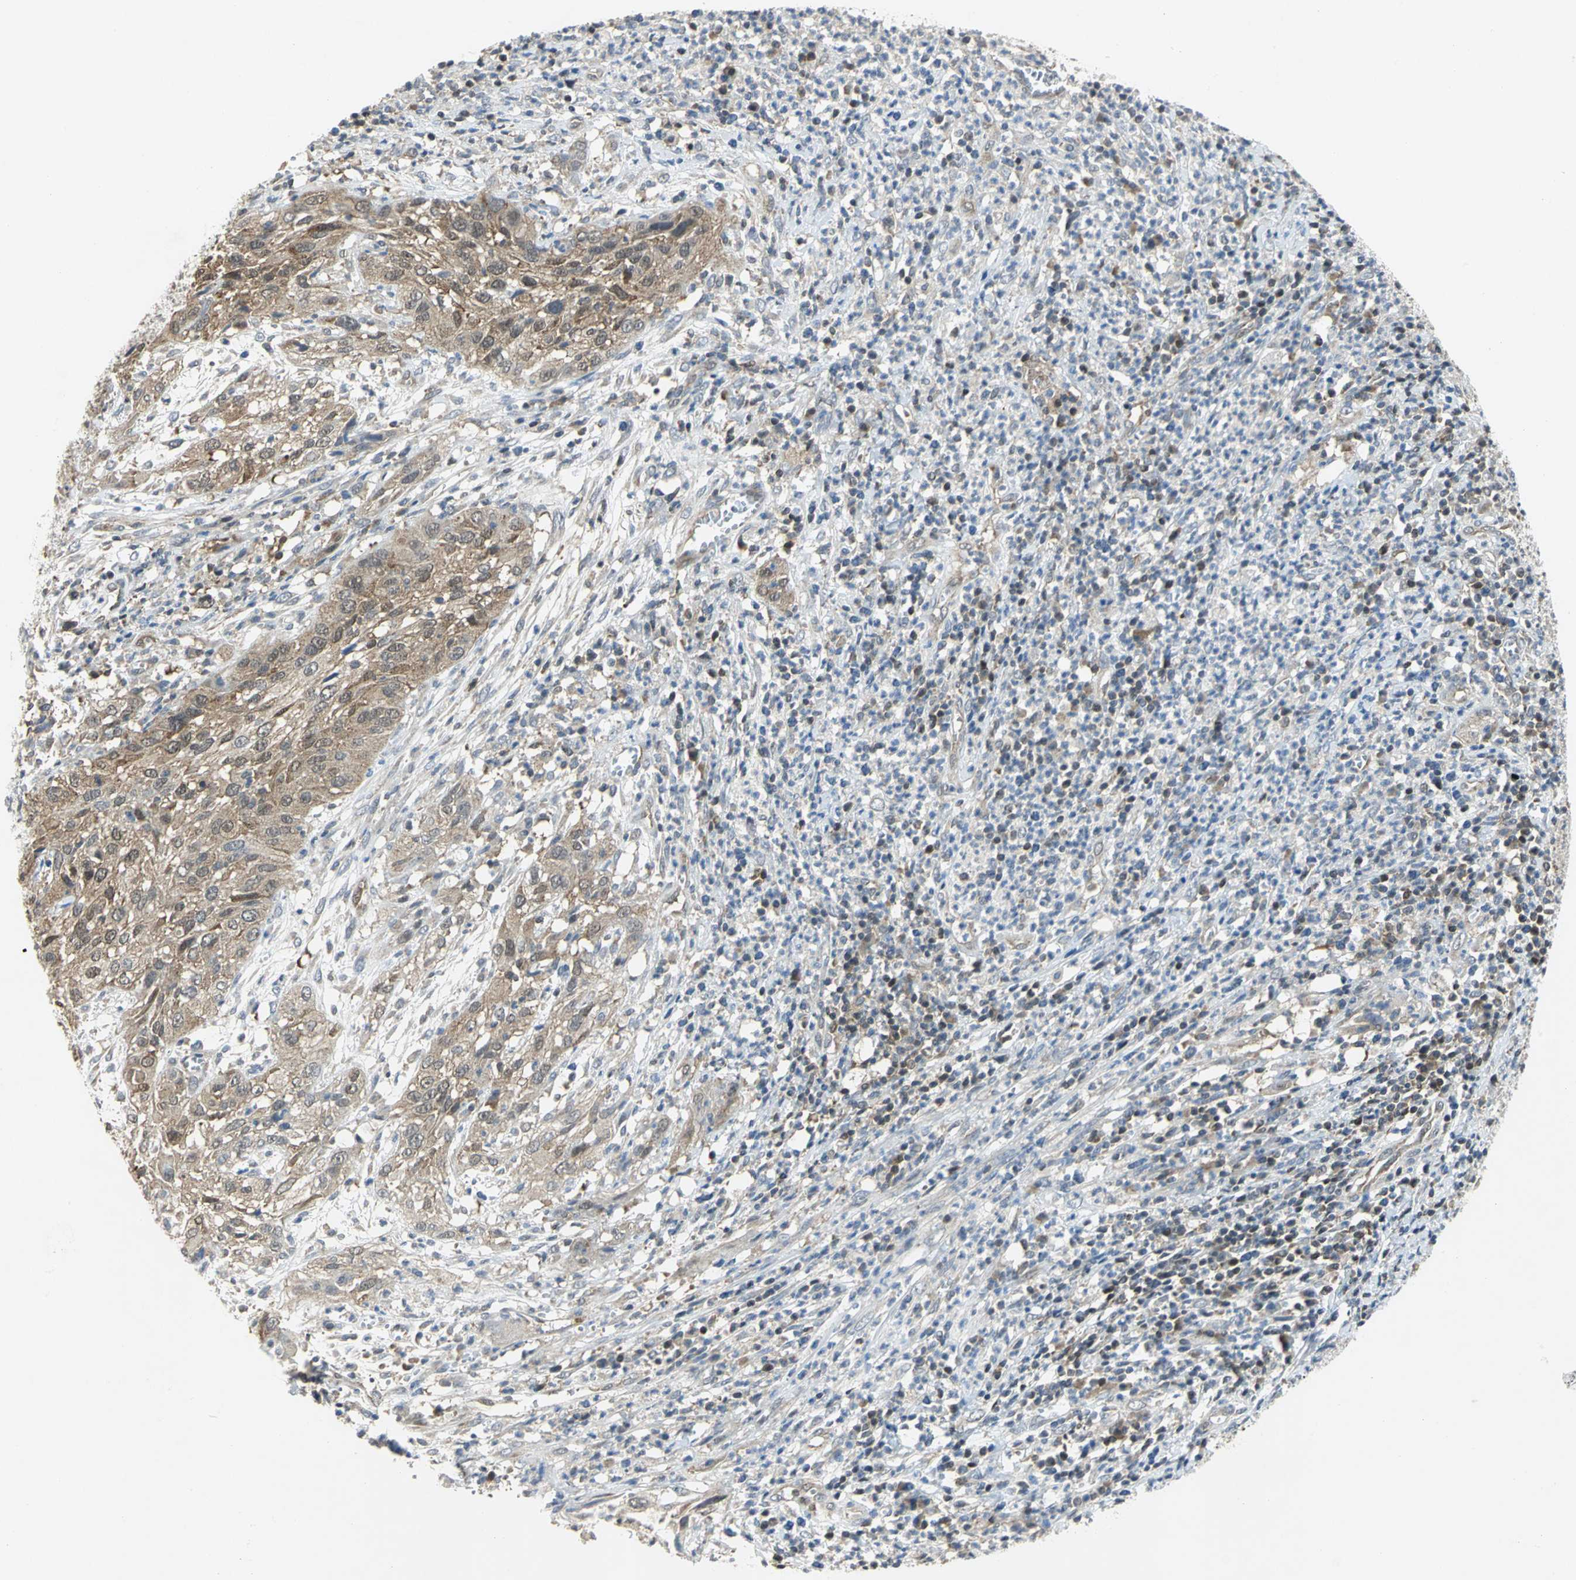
{"staining": {"intensity": "moderate", "quantity": ">75%", "location": "cytoplasmic/membranous"}, "tissue": "cervical cancer", "cell_type": "Tumor cells", "image_type": "cancer", "snomed": [{"axis": "morphology", "description": "Squamous cell carcinoma, NOS"}, {"axis": "topography", "description": "Cervix"}], "caption": "Approximately >75% of tumor cells in human cervical cancer demonstrate moderate cytoplasmic/membranous protein staining as visualized by brown immunohistochemical staining.", "gene": "PPIA", "patient": {"sex": "female", "age": 32}}